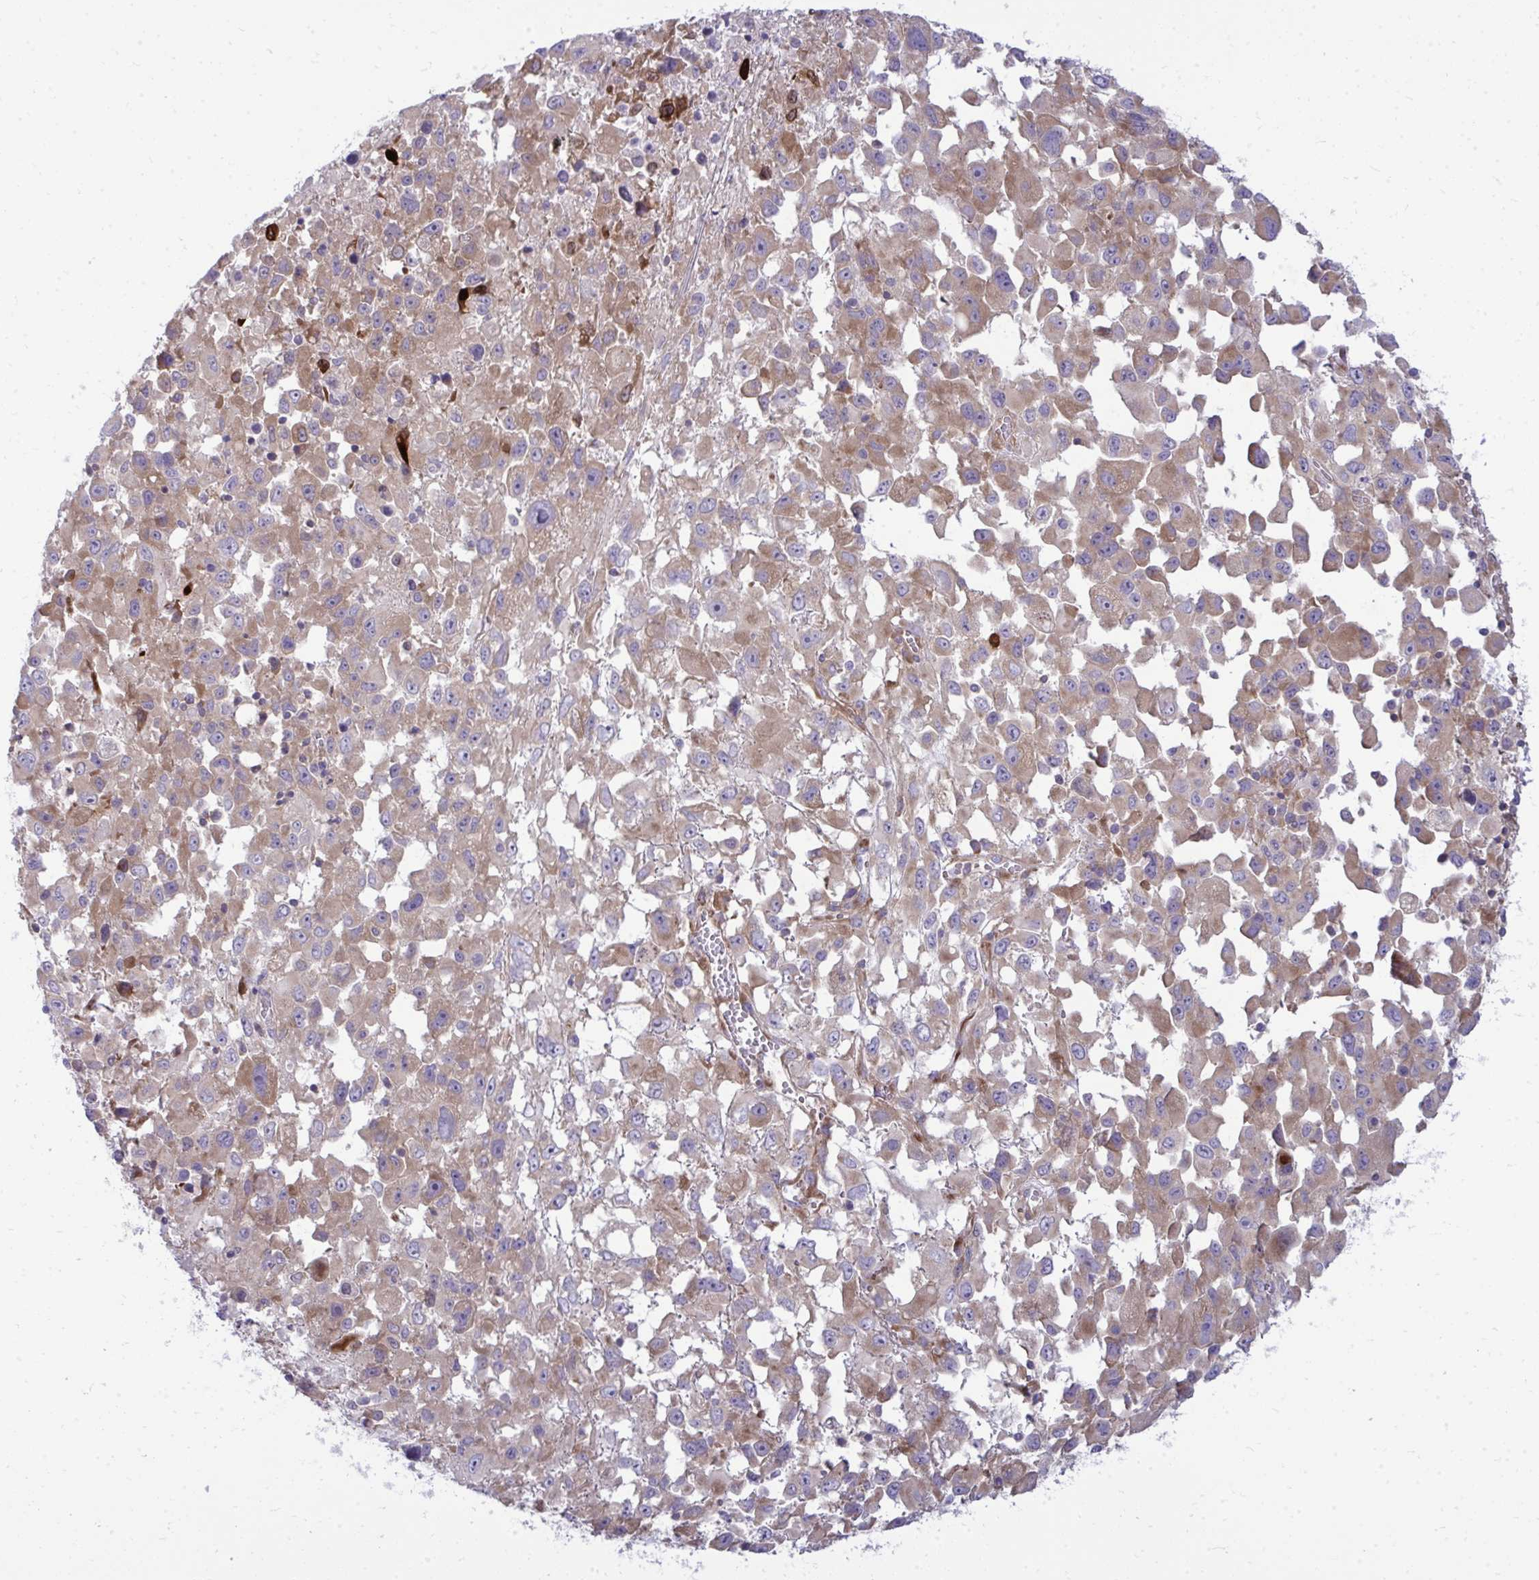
{"staining": {"intensity": "moderate", "quantity": ">75%", "location": "cytoplasmic/membranous"}, "tissue": "melanoma", "cell_type": "Tumor cells", "image_type": "cancer", "snomed": [{"axis": "morphology", "description": "Malignant melanoma, Metastatic site"}, {"axis": "topography", "description": "Soft tissue"}], "caption": "An IHC histopathology image of neoplastic tissue is shown. Protein staining in brown highlights moderate cytoplasmic/membranous positivity in malignant melanoma (metastatic site) within tumor cells.", "gene": "GFPT2", "patient": {"sex": "male", "age": 50}}